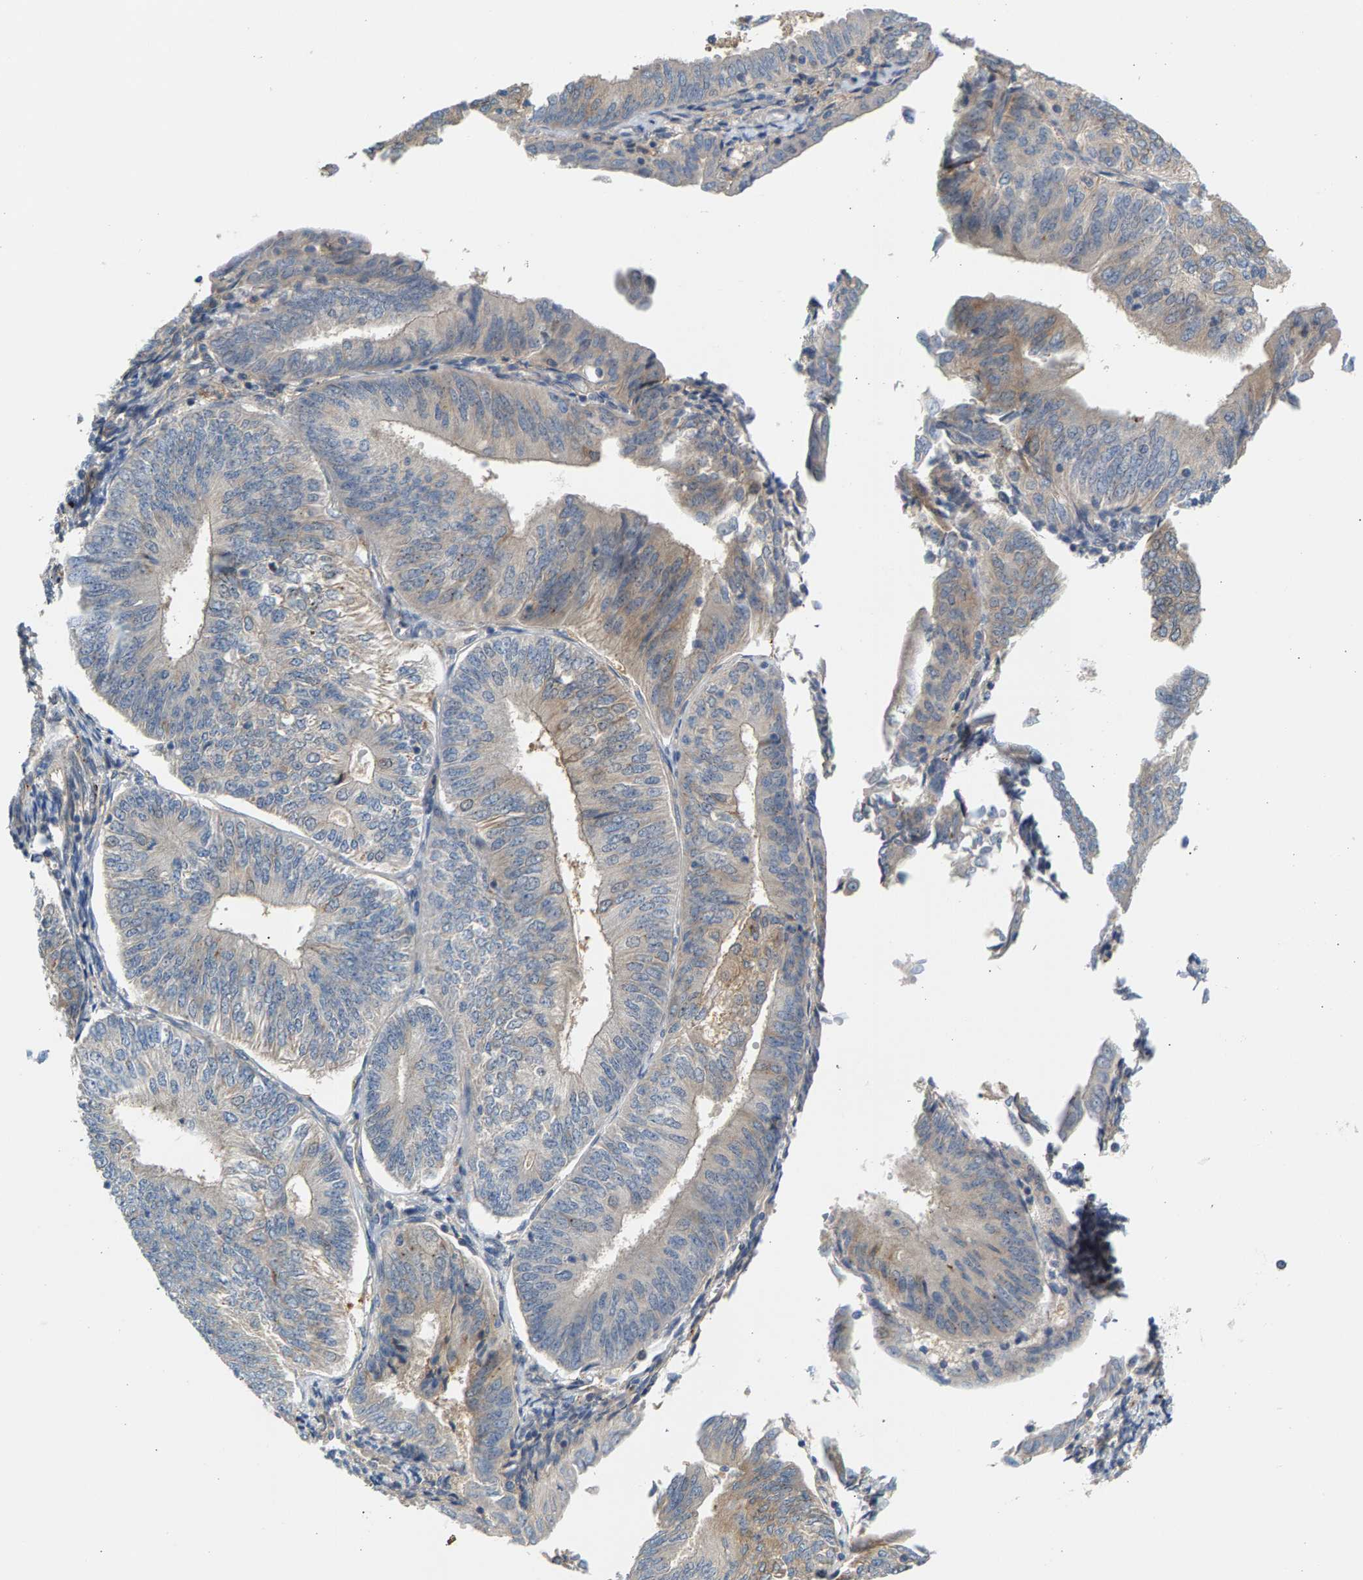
{"staining": {"intensity": "weak", "quantity": "<25%", "location": "cytoplasmic/membranous"}, "tissue": "endometrial cancer", "cell_type": "Tumor cells", "image_type": "cancer", "snomed": [{"axis": "morphology", "description": "Adenocarcinoma, NOS"}, {"axis": "topography", "description": "Endometrium"}], "caption": "DAB (3,3'-diaminobenzidine) immunohistochemical staining of endometrial cancer shows no significant positivity in tumor cells.", "gene": "KRTAP27-1", "patient": {"sex": "female", "age": 58}}